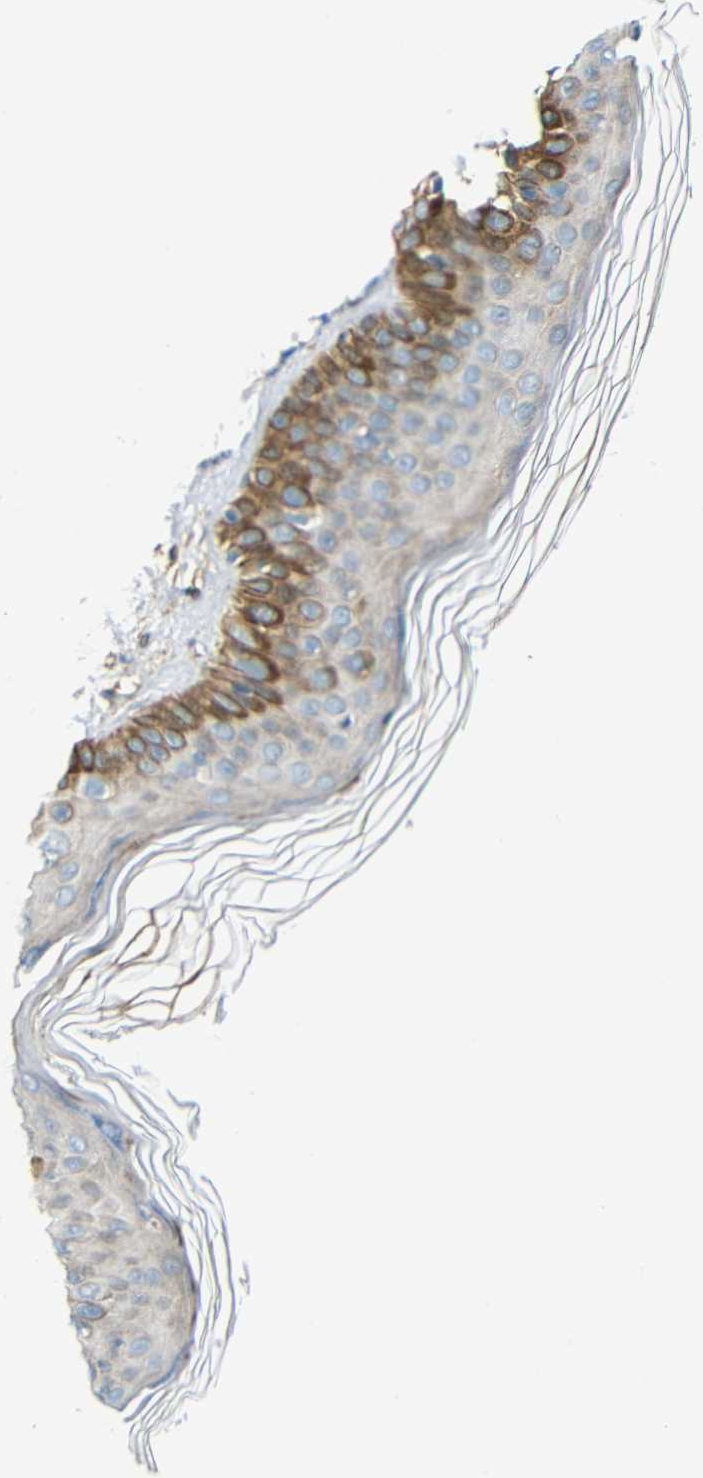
{"staining": {"intensity": "moderate", "quantity": ">75%", "location": "cytoplasmic/membranous"}, "tissue": "skin", "cell_type": "Fibroblasts", "image_type": "normal", "snomed": [{"axis": "morphology", "description": "Normal tissue, NOS"}, {"axis": "topography", "description": "Skin"}], "caption": "A brown stain shows moderate cytoplasmic/membranous staining of a protein in fibroblasts of benign human skin.", "gene": "DCLK1", "patient": {"sex": "male", "age": 71}}